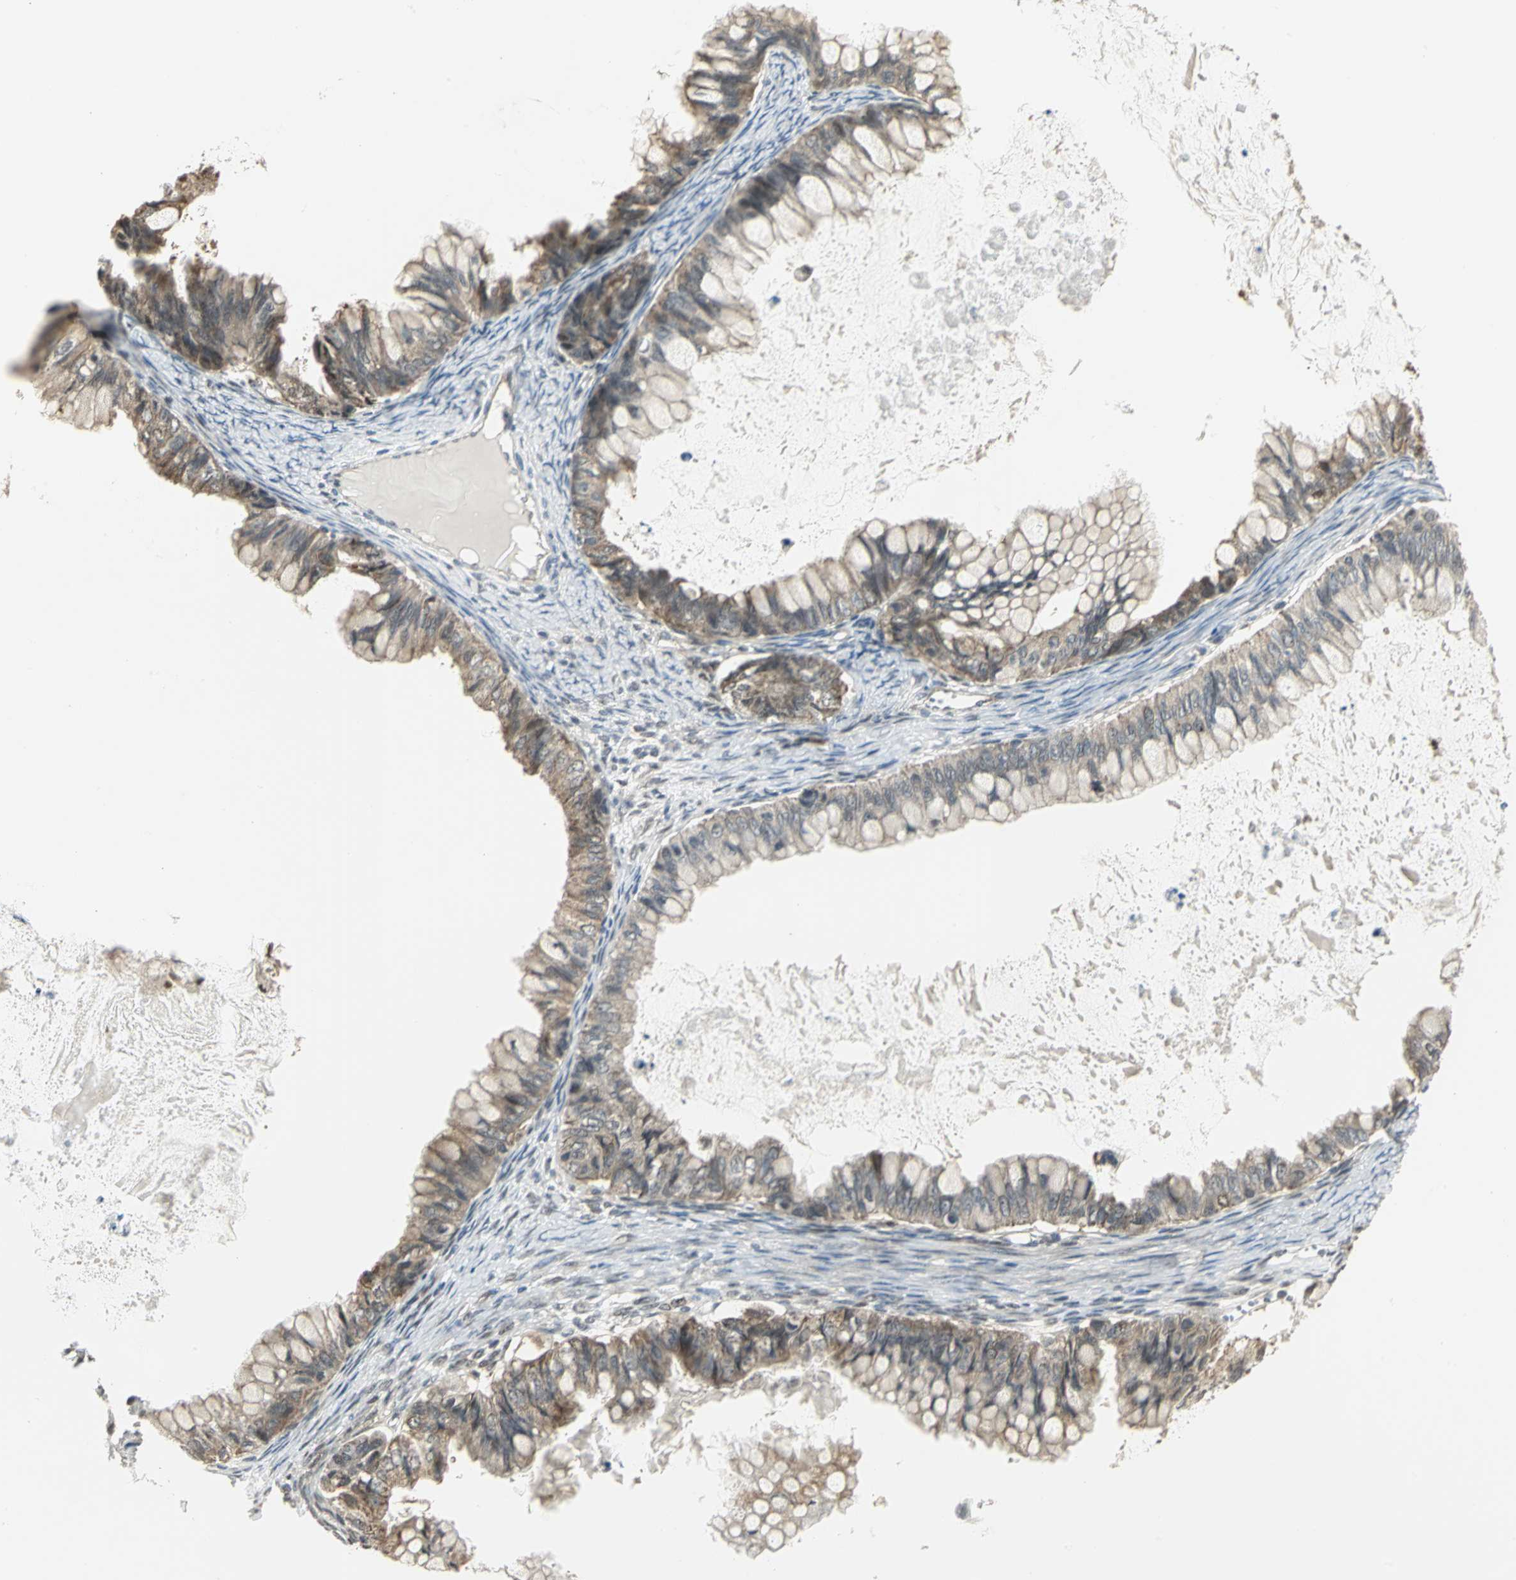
{"staining": {"intensity": "moderate", "quantity": ">75%", "location": "cytoplasmic/membranous"}, "tissue": "ovarian cancer", "cell_type": "Tumor cells", "image_type": "cancer", "snomed": [{"axis": "morphology", "description": "Cystadenocarcinoma, mucinous, NOS"}, {"axis": "topography", "description": "Ovary"}], "caption": "DAB (3,3'-diaminobenzidine) immunohistochemical staining of human ovarian mucinous cystadenocarcinoma demonstrates moderate cytoplasmic/membranous protein expression in approximately >75% of tumor cells. The protein is shown in brown color, while the nuclei are stained blue.", "gene": "PSMC4", "patient": {"sex": "female", "age": 80}}